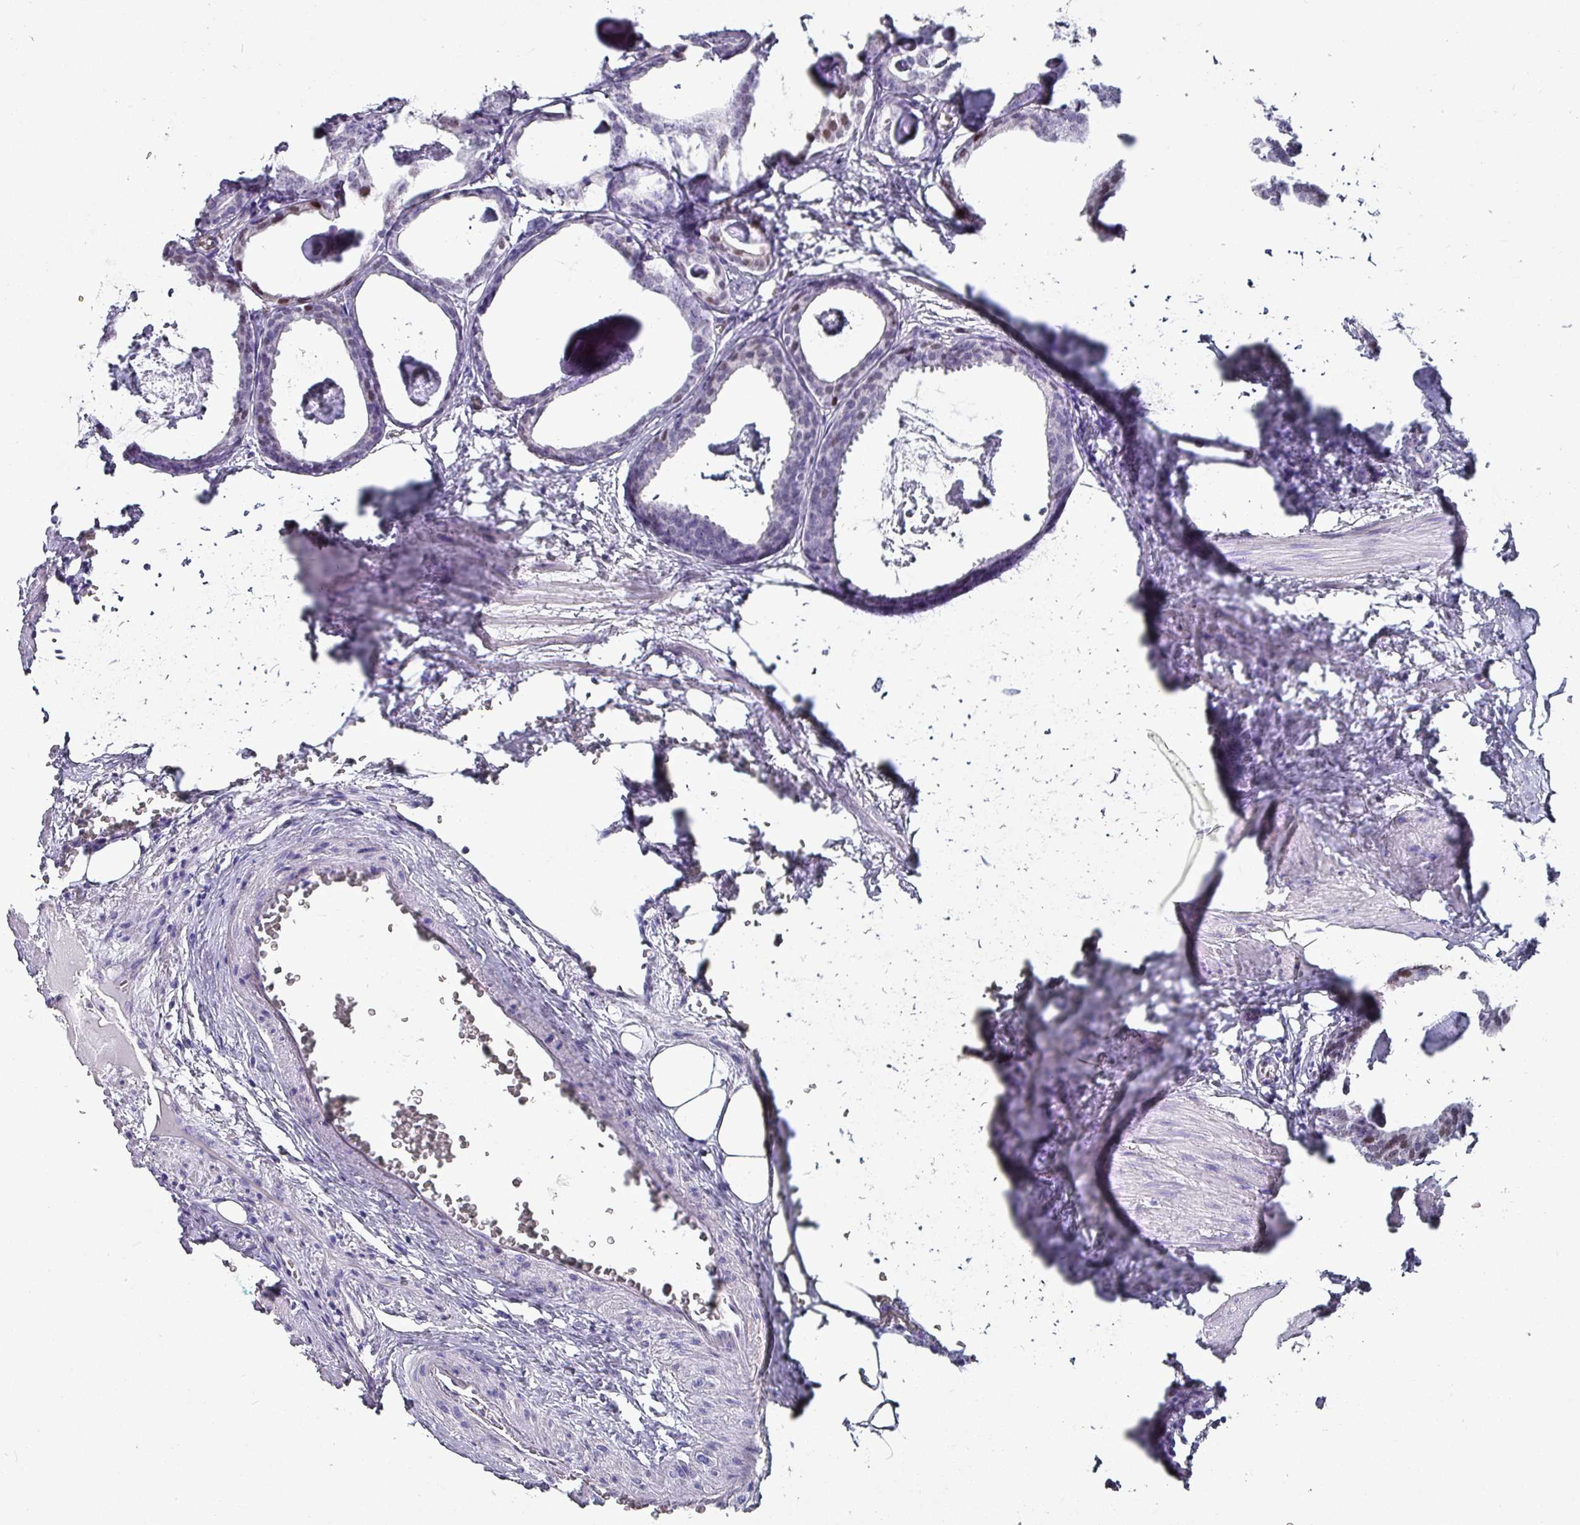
{"staining": {"intensity": "moderate", "quantity": "<25%", "location": "nuclear"}, "tissue": "prostate cancer", "cell_type": "Tumor cells", "image_type": "cancer", "snomed": [{"axis": "morphology", "description": "Adenocarcinoma, Low grade"}, {"axis": "topography", "description": "Prostate"}], "caption": "This image exhibits prostate cancer (low-grade adenocarcinoma) stained with IHC to label a protein in brown. The nuclear of tumor cells show moderate positivity for the protein. Nuclei are counter-stained blue.", "gene": "ZNF816-ZNF321P", "patient": {"sex": "male", "age": 71}}